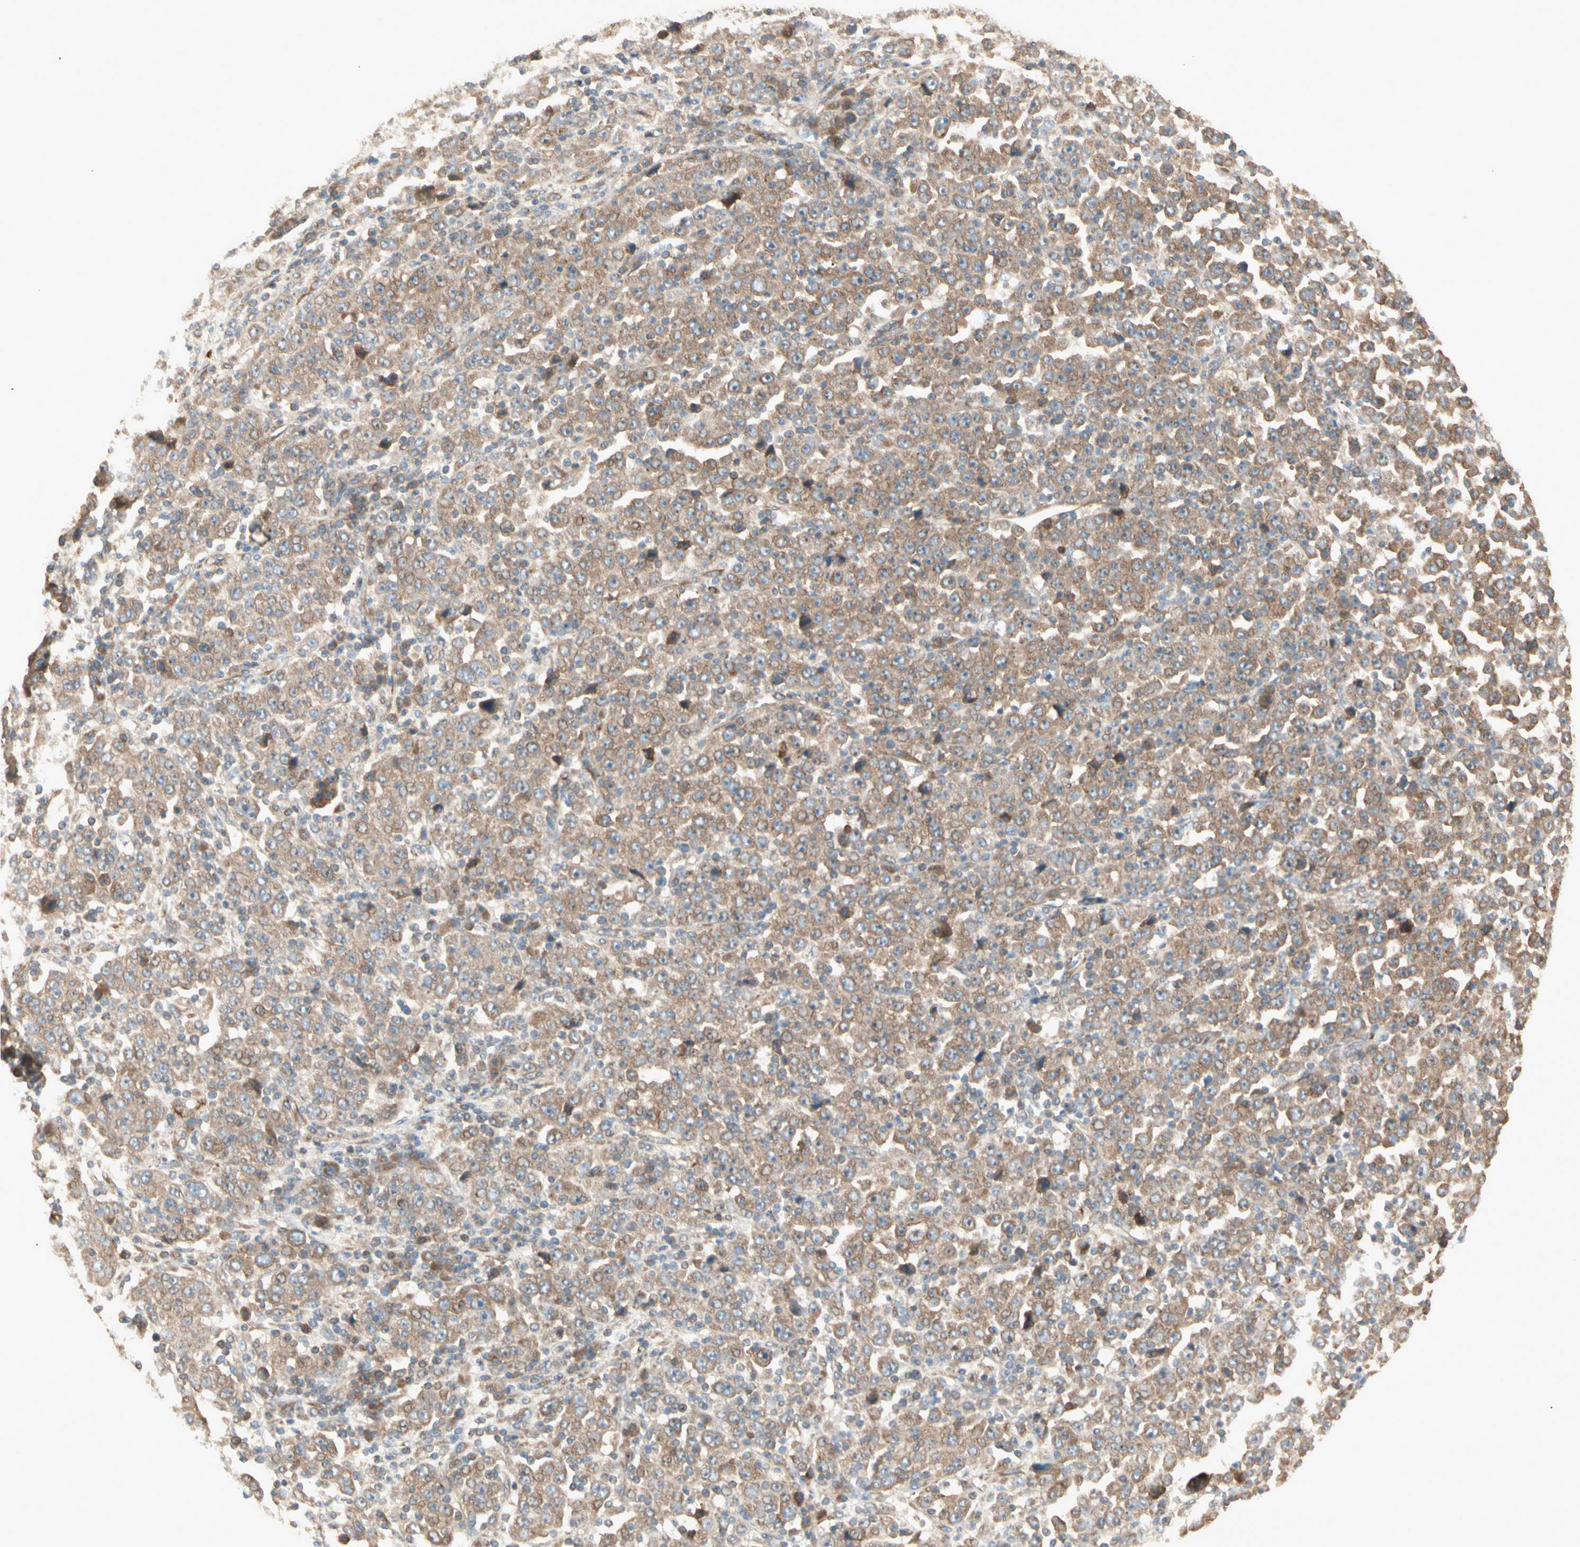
{"staining": {"intensity": "moderate", "quantity": ">75%", "location": "cytoplasmic/membranous"}, "tissue": "stomach cancer", "cell_type": "Tumor cells", "image_type": "cancer", "snomed": [{"axis": "morphology", "description": "Normal tissue, NOS"}, {"axis": "morphology", "description": "Adenocarcinoma, NOS"}, {"axis": "topography", "description": "Stomach, upper"}, {"axis": "topography", "description": "Stomach"}], "caption": "DAB (3,3'-diaminobenzidine) immunohistochemical staining of human stomach cancer demonstrates moderate cytoplasmic/membranous protein staining in about >75% of tumor cells.", "gene": "IRAG1", "patient": {"sex": "male", "age": 59}}